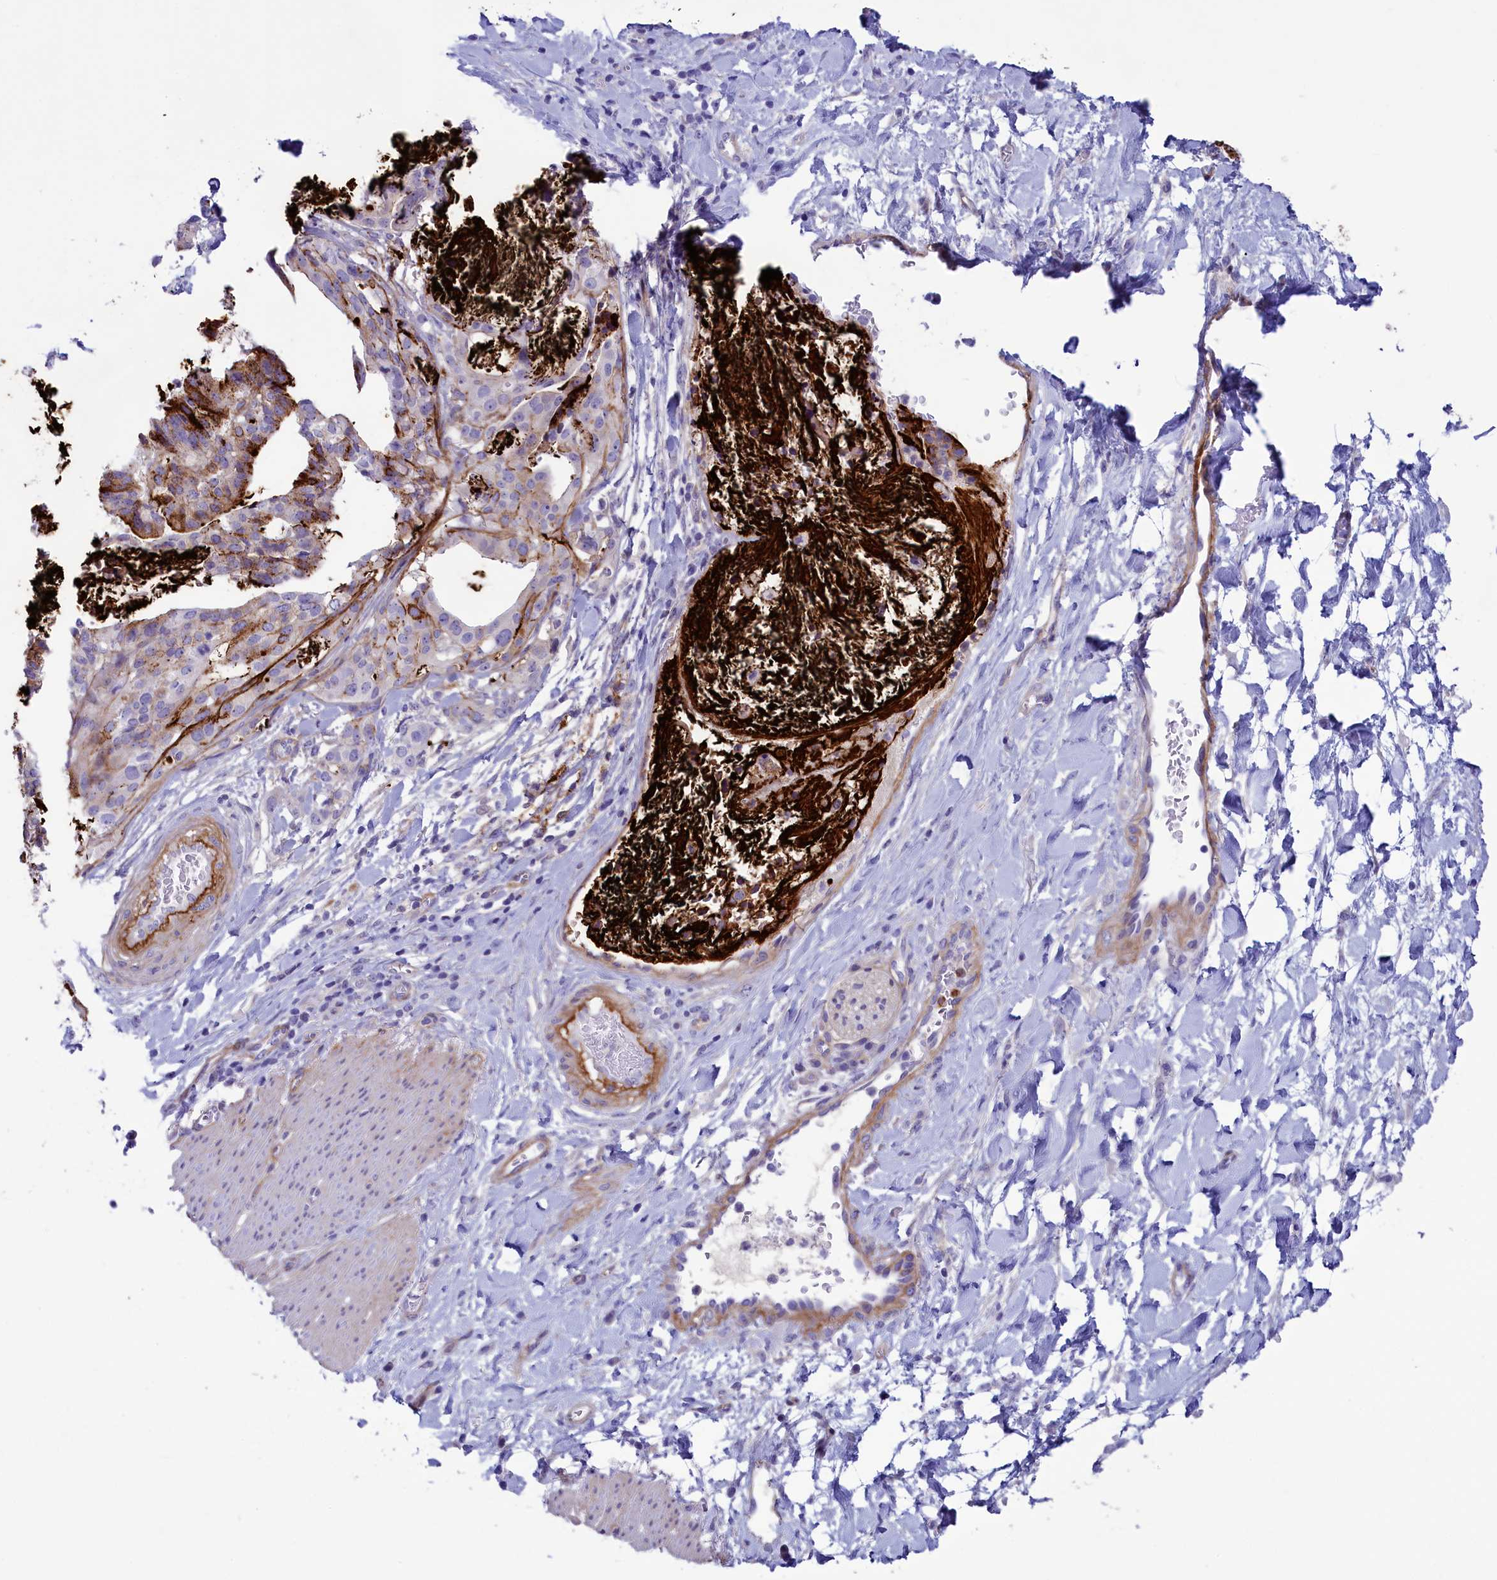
{"staining": {"intensity": "moderate", "quantity": "<25%", "location": "cytoplasmic/membranous"}, "tissue": "stomach cancer", "cell_type": "Tumor cells", "image_type": "cancer", "snomed": [{"axis": "morphology", "description": "Adenocarcinoma, NOS"}, {"axis": "topography", "description": "Stomach"}], "caption": "Moderate cytoplasmic/membranous expression for a protein is identified in about <25% of tumor cells of stomach cancer using immunohistochemistry.", "gene": "LOXL1", "patient": {"sex": "male", "age": 48}}